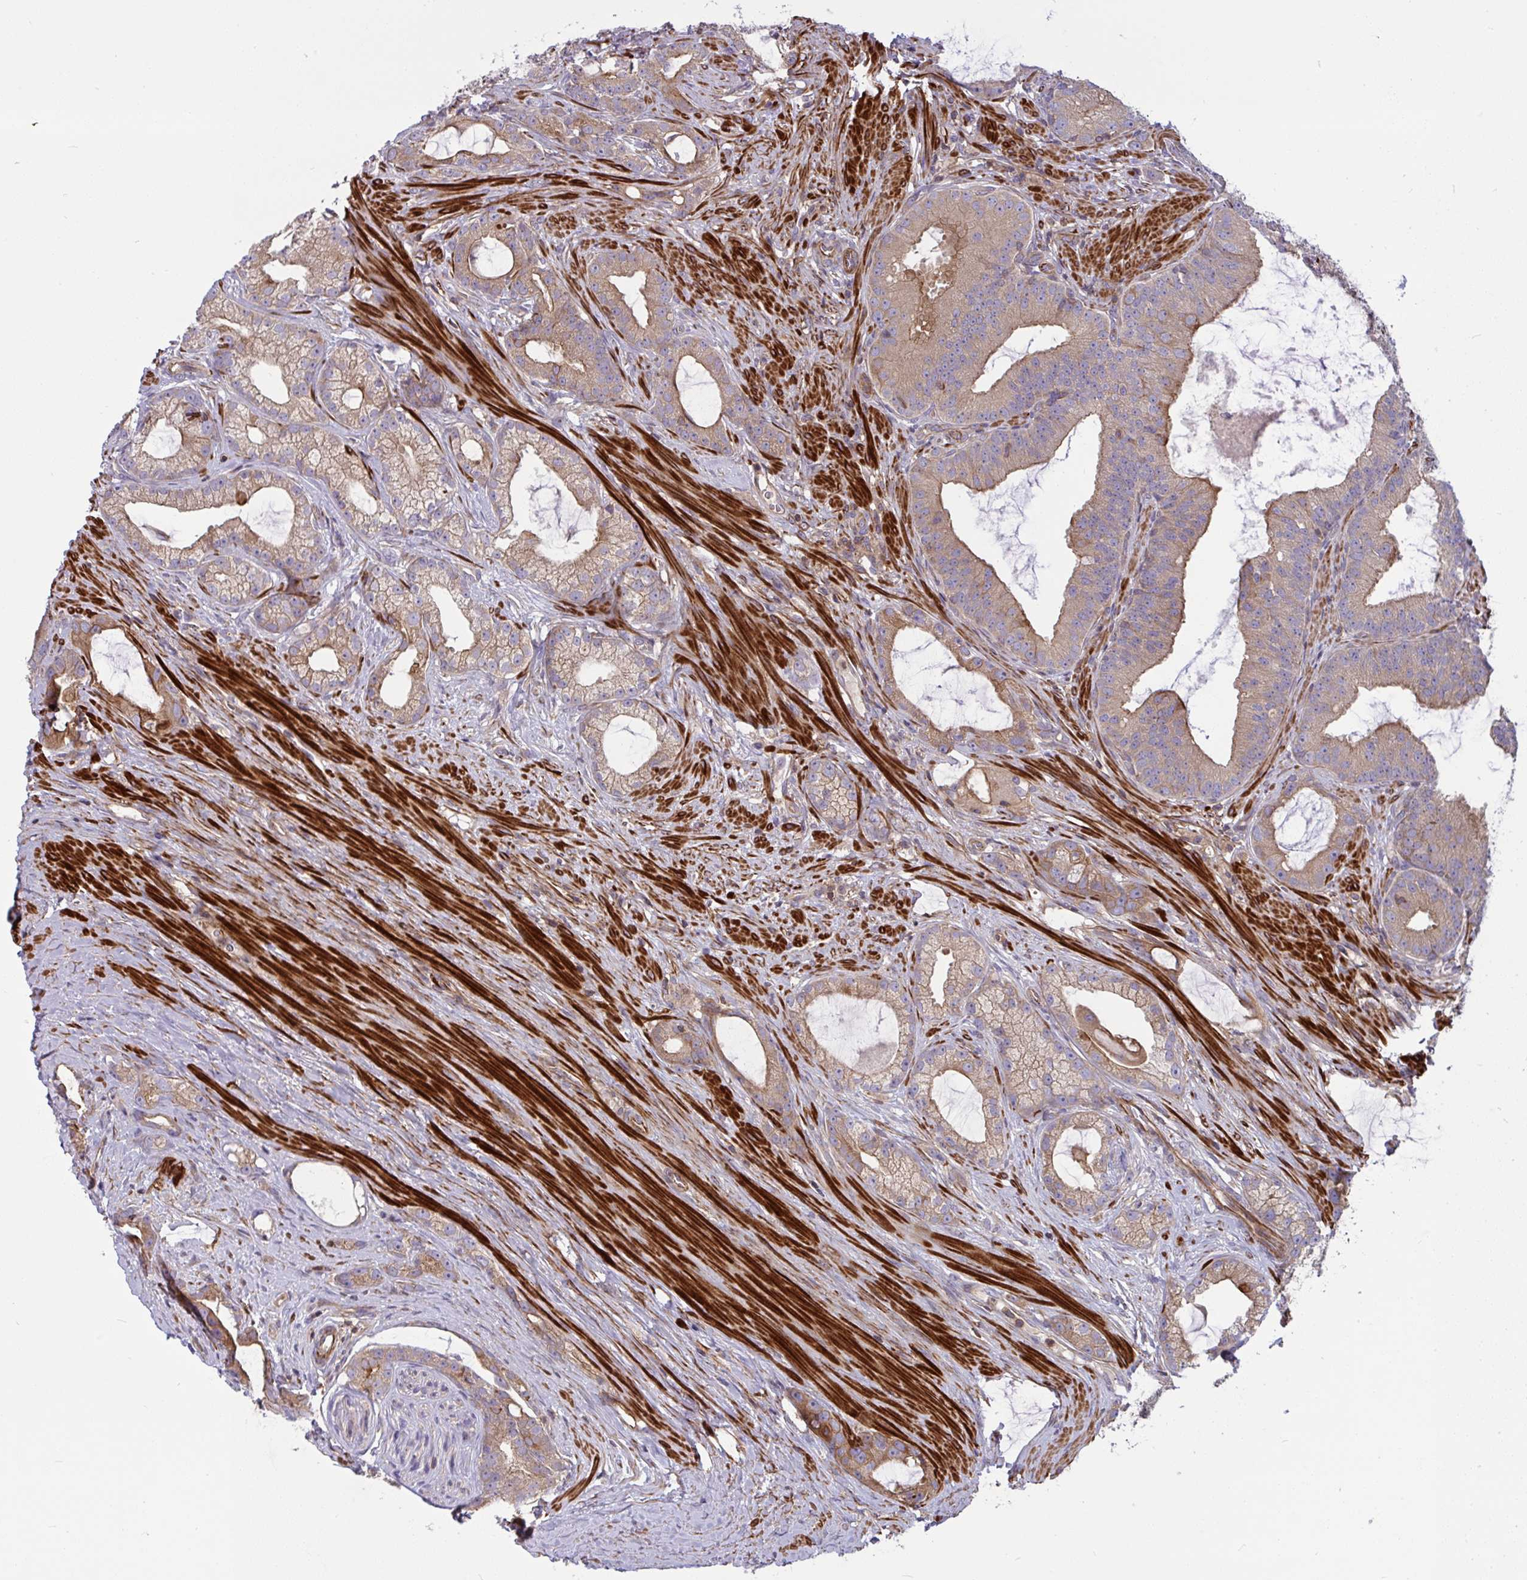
{"staining": {"intensity": "weak", "quantity": ">75%", "location": "cytoplasmic/membranous"}, "tissue": "prostate cancer", "cell_type": "Tumor cells", "image_type": "cancer", "snomed": [{"axis": "morphology", "description": "Adenocarcinoma, High grade"}, {"axis": "topography", "description": "Prostate"}], "caption": "Prostate adenocarcinoma (high-grade) tissue reveals weak cytoplasmic/membranous expression in approximately >75% of tumor cells The staining was performed using DAB (3,3'-diaminobenzidine), with brown indicating positive protein expression. Nuclei are stained blue with hematoxylin.", "gene": "TANK", "patient": {"sex": "male", "age": 65}}